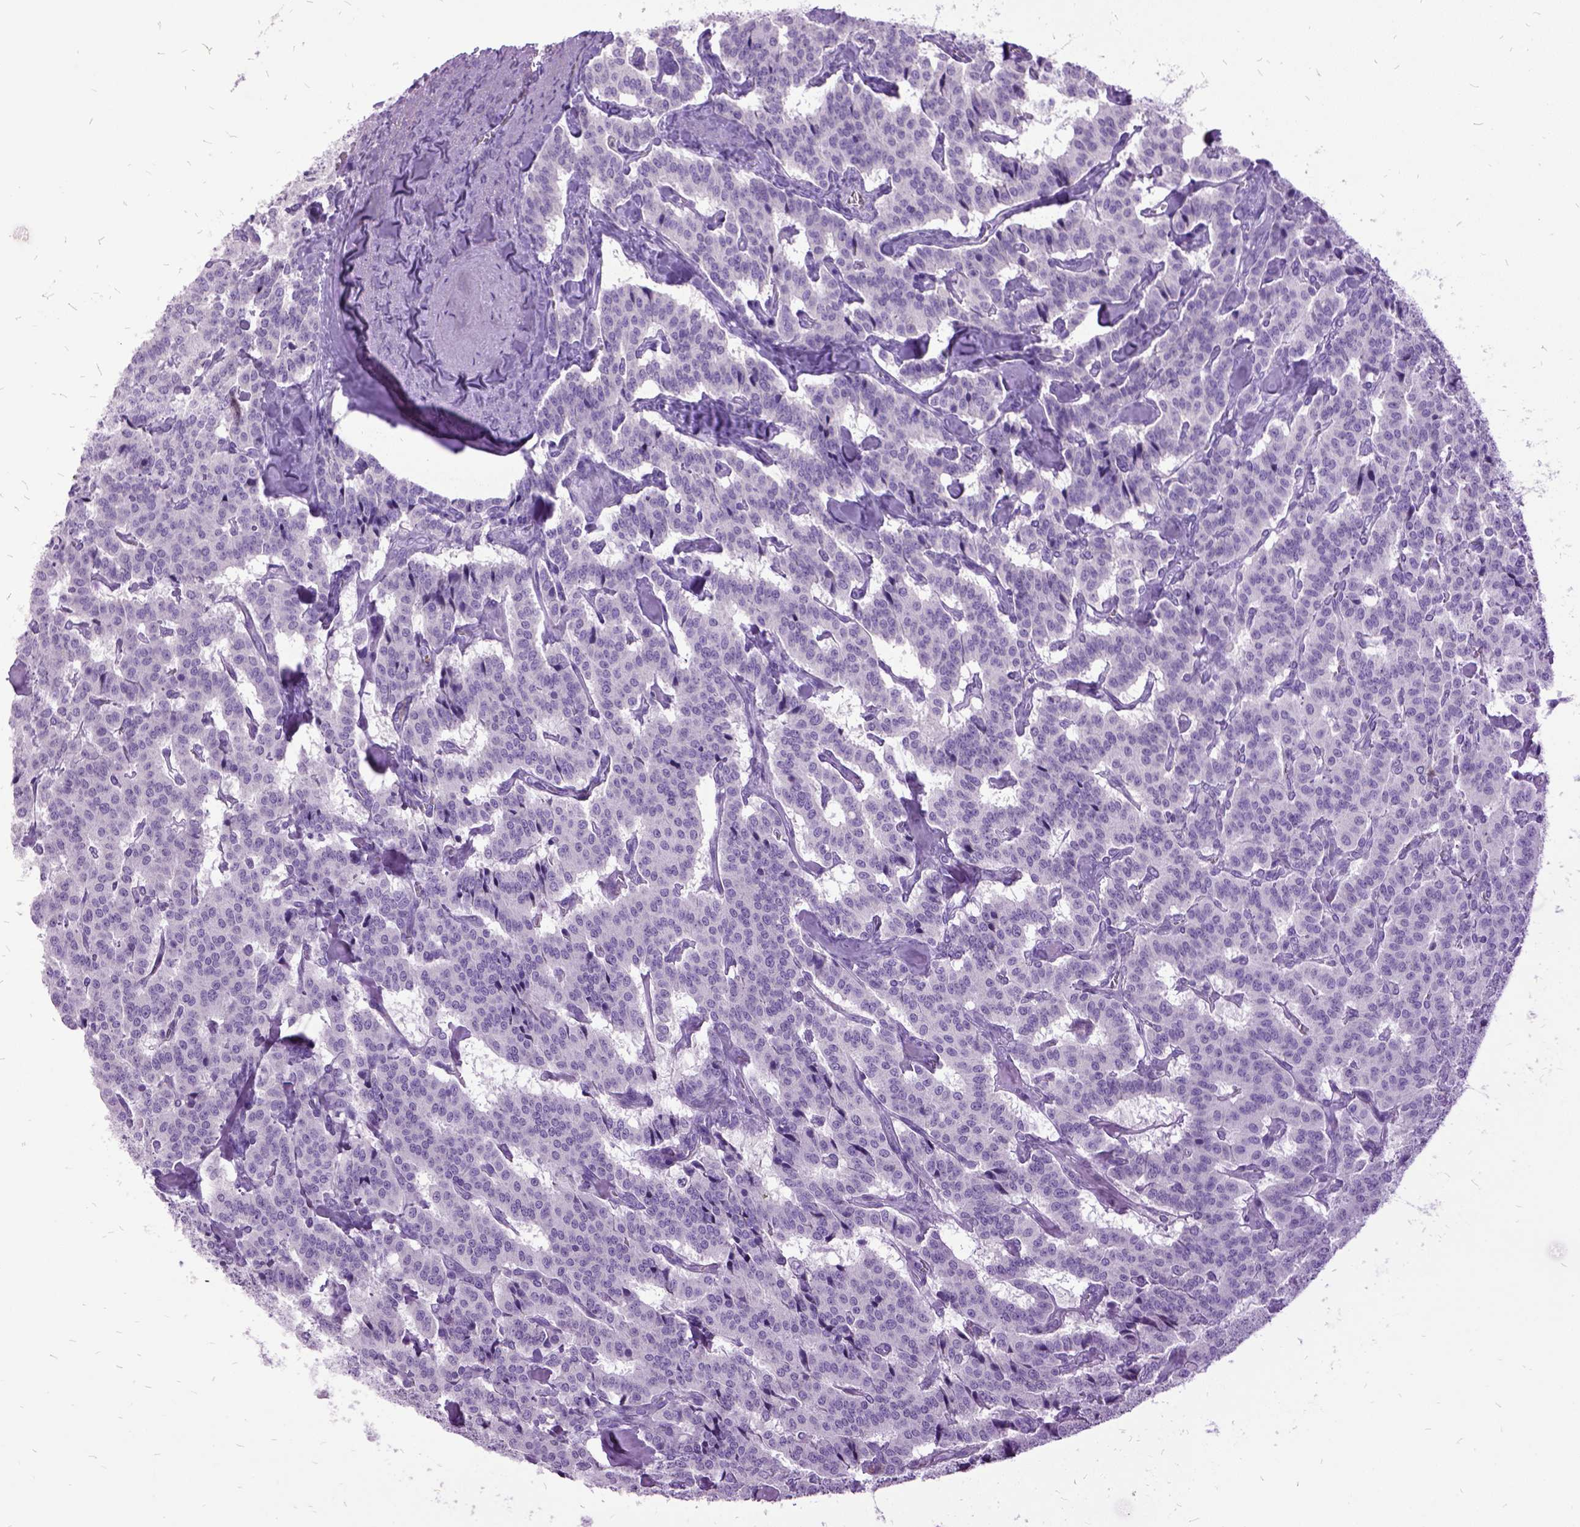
{"staining": {"intensity": "negative", "quantity": "none", "location": "none"}, "tissue": "carcinoid", "cell_type": "Tumor cells", "image_type": "cancer", "snomed": [{"axis": "morphology", "description": "Carcinoid, malignant, NOS"}, {"axis": "topography", "description": "Lung"}], "caption": "This is an immunohistochemistry photomicrograph of human malignant carcinoid. There is no staining in tumor cells.", "gene": "MME", "patient": {"sex": "female", "age": 46}}